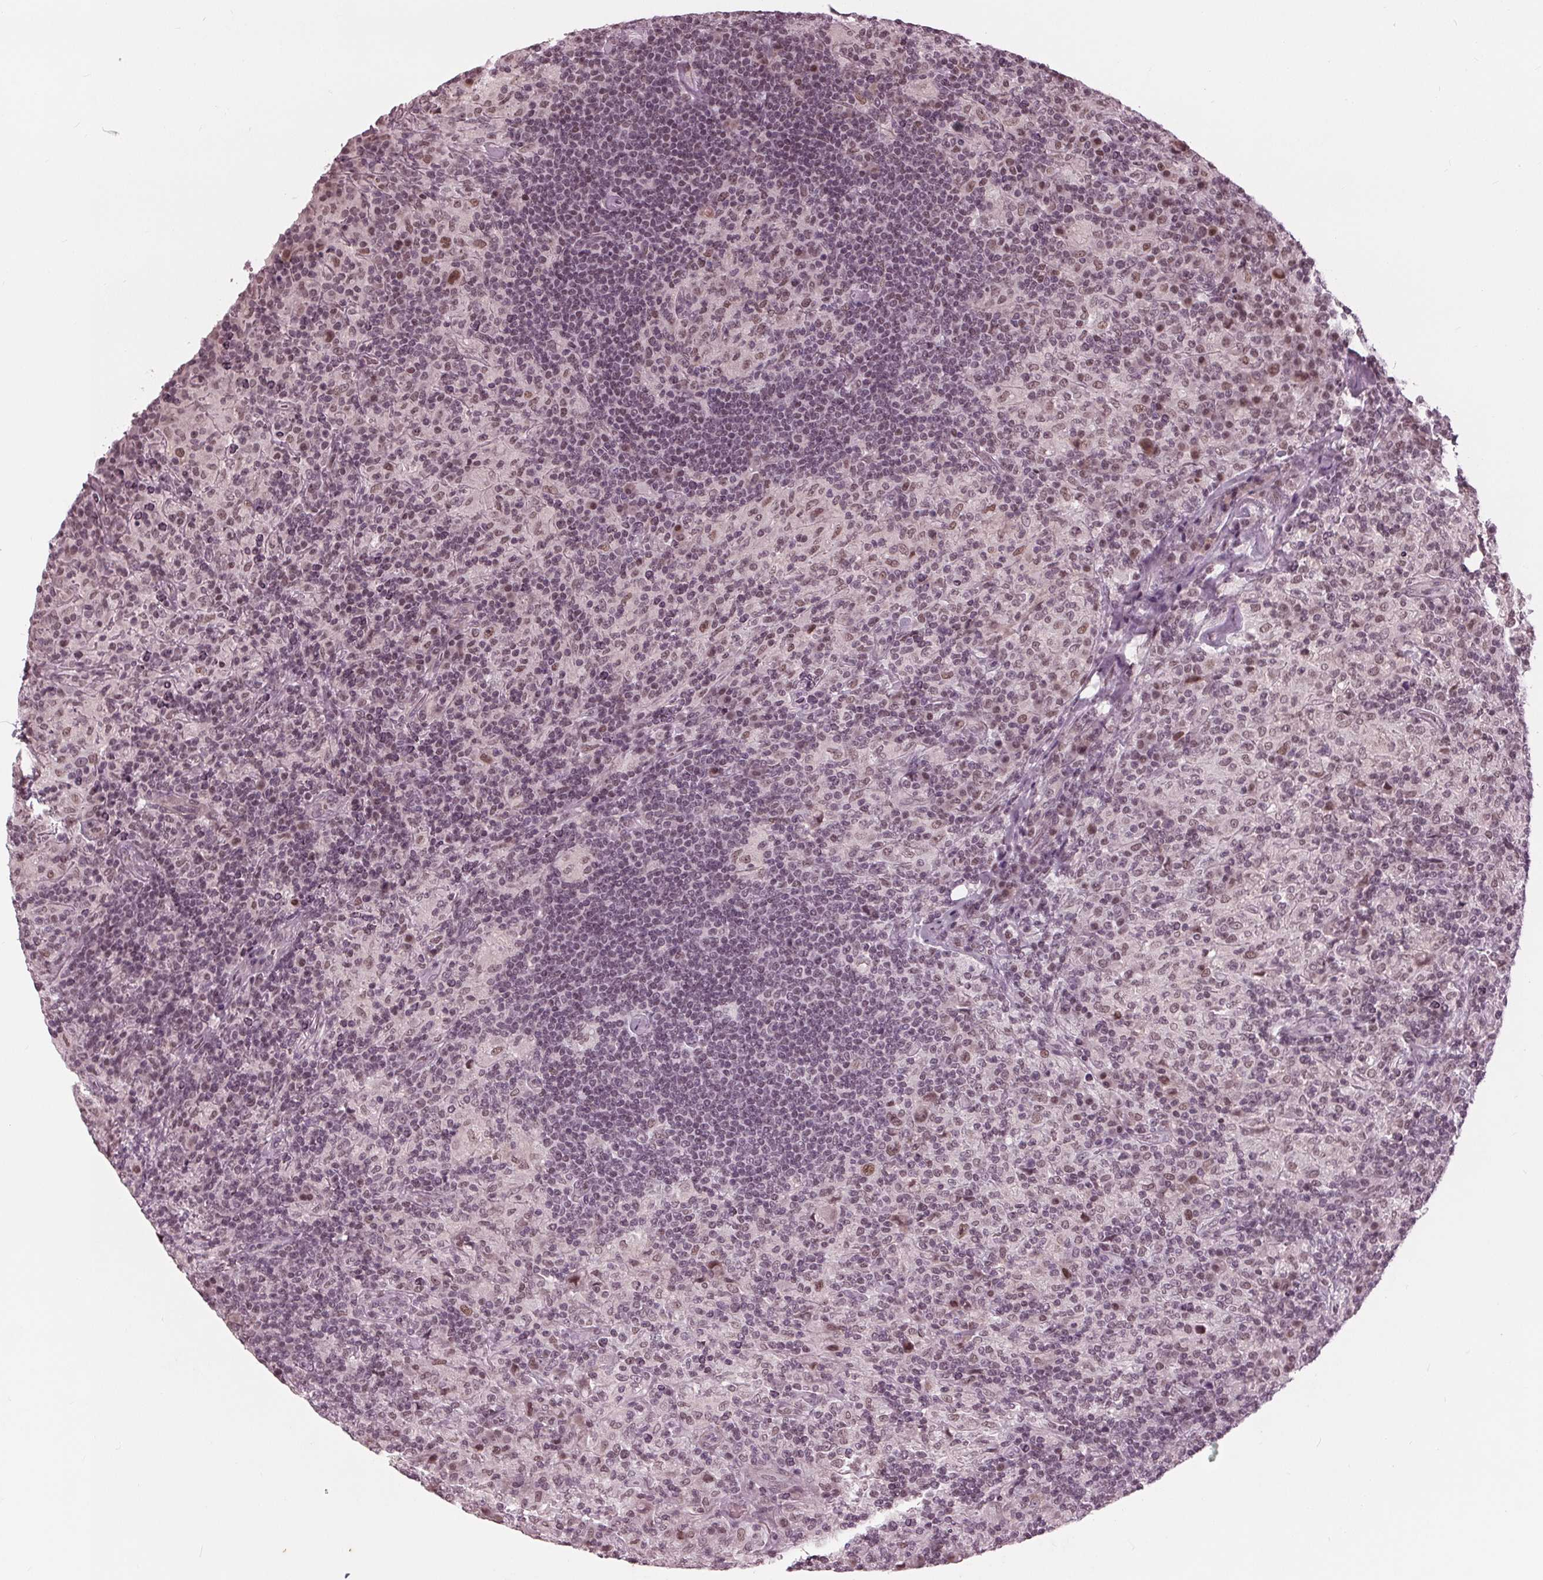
{"staining": {"intensity": "moderate", "quantity": "25%-75%", "location": "nuclear"}, "tissue": "lymphoma", "cell_type": "Tumor cells", "image_type": "cancer", "snomed": [{"axis": "morphology", "description": "Hodgkin's disease, NOS"}, {"axis": "topography", "description": "Lymph node"}], "caption": "Brown immunohistochemical staining in human Hodgkin's disease demonstrates moderate nuclear expression in approximately 25%-75% of tumor cells. The protein of interest is shown in brown color, while the nuclei are stained blue.", "gene": "DNMT3L", "patient": {"sex": "male", "age": 70}}